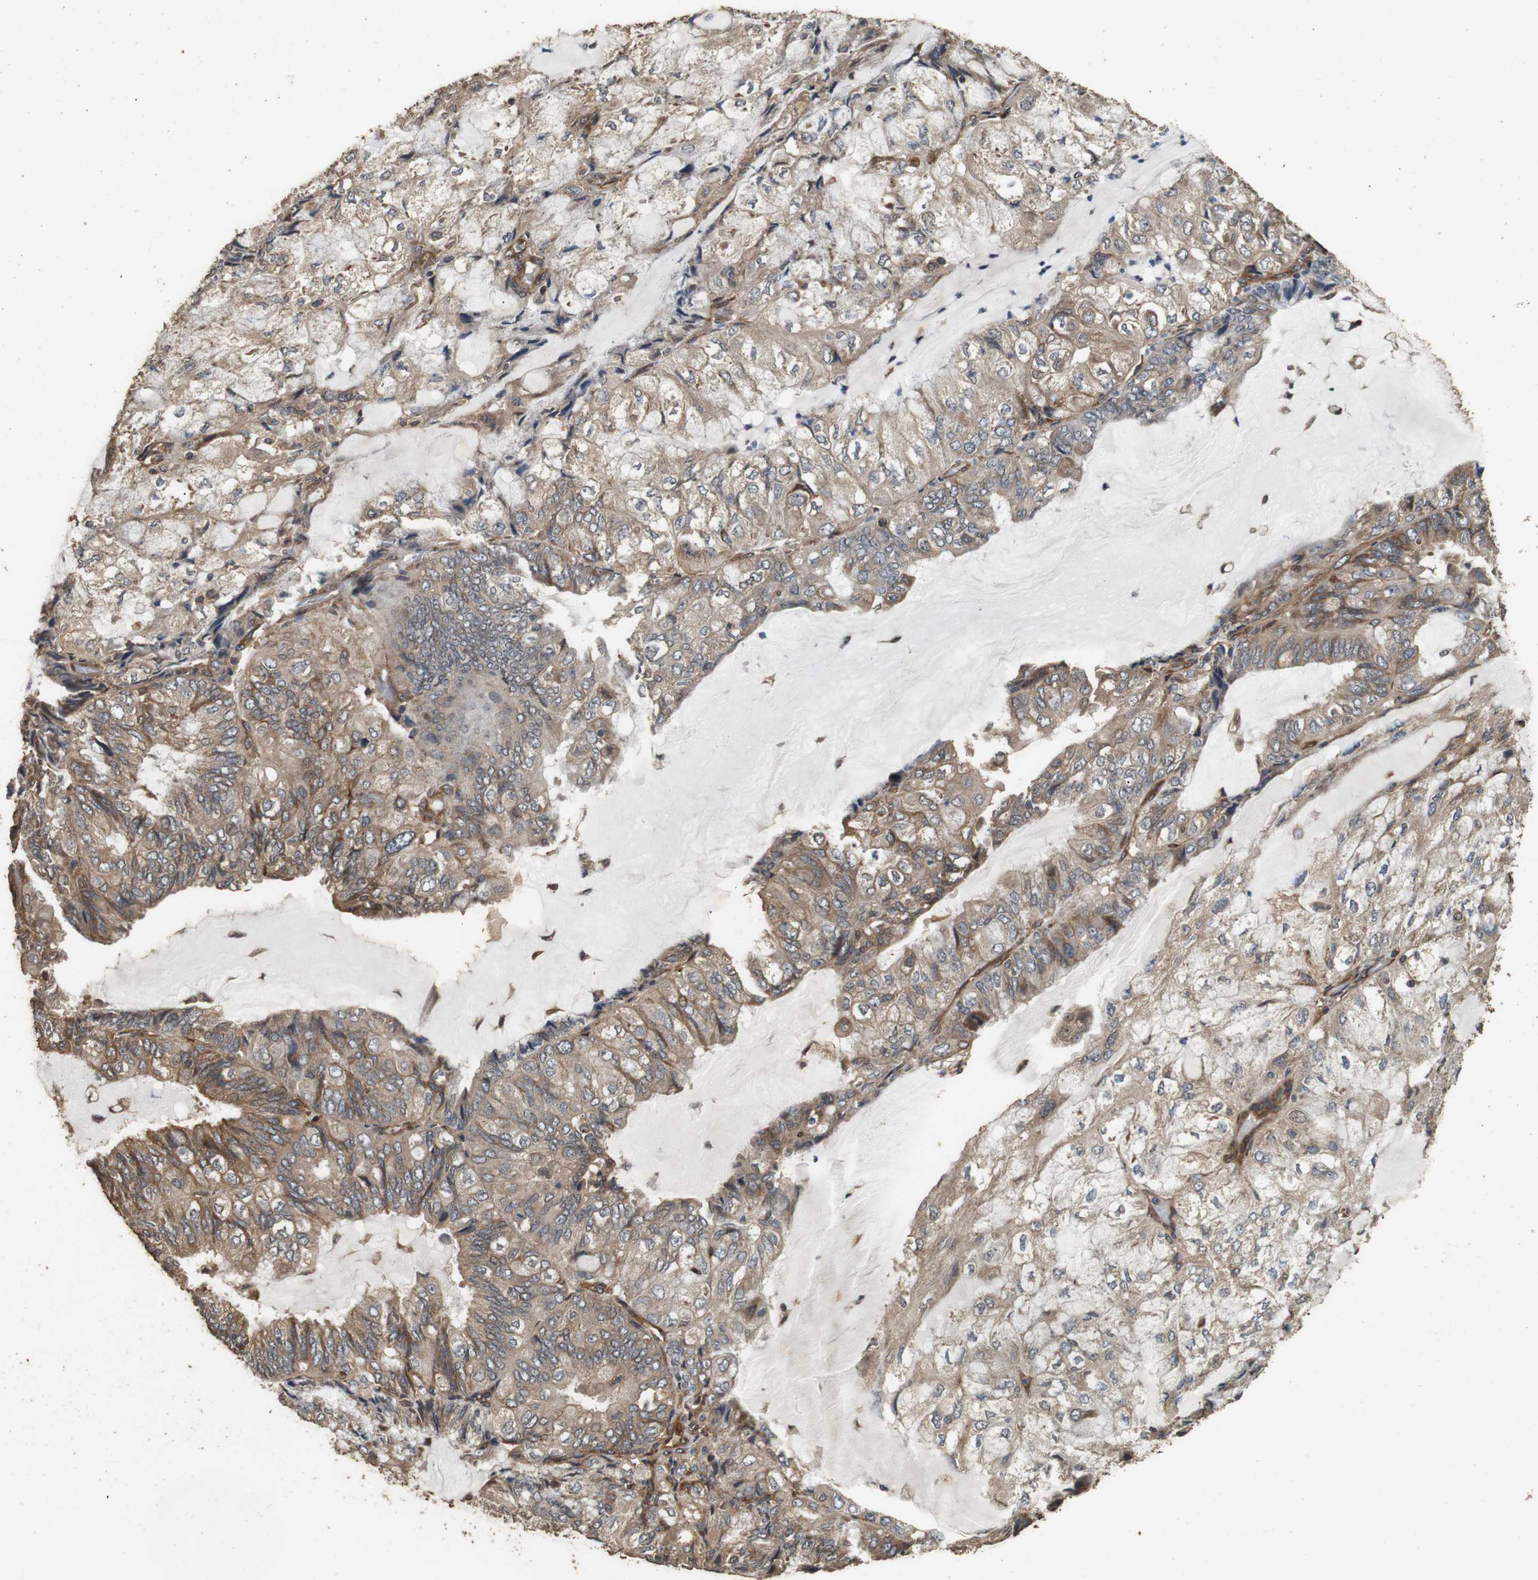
{"staining": {"intensity": "moderate", "quantity": "25%-75%", "location": "cytoplasmic/membranous"}, "tissue": "endometrial cancer", "cell_type": "Tumor cells", "image_type": "cancer", "snomed": [{"axis": "morphology", "description": "Adenocarcinoma, NOS"}, {"axis": "topography", "description": "Endometrium"}], "caption": "About 25%-75% of tumor cells in adenocarcinoma (endometrial) display moderate cytoplasmic/membranous protein positivity as visualized by brown immunohistochemical staining.", "gene": "CNPY4", "patient": {"sex": "female", "age": 81}}